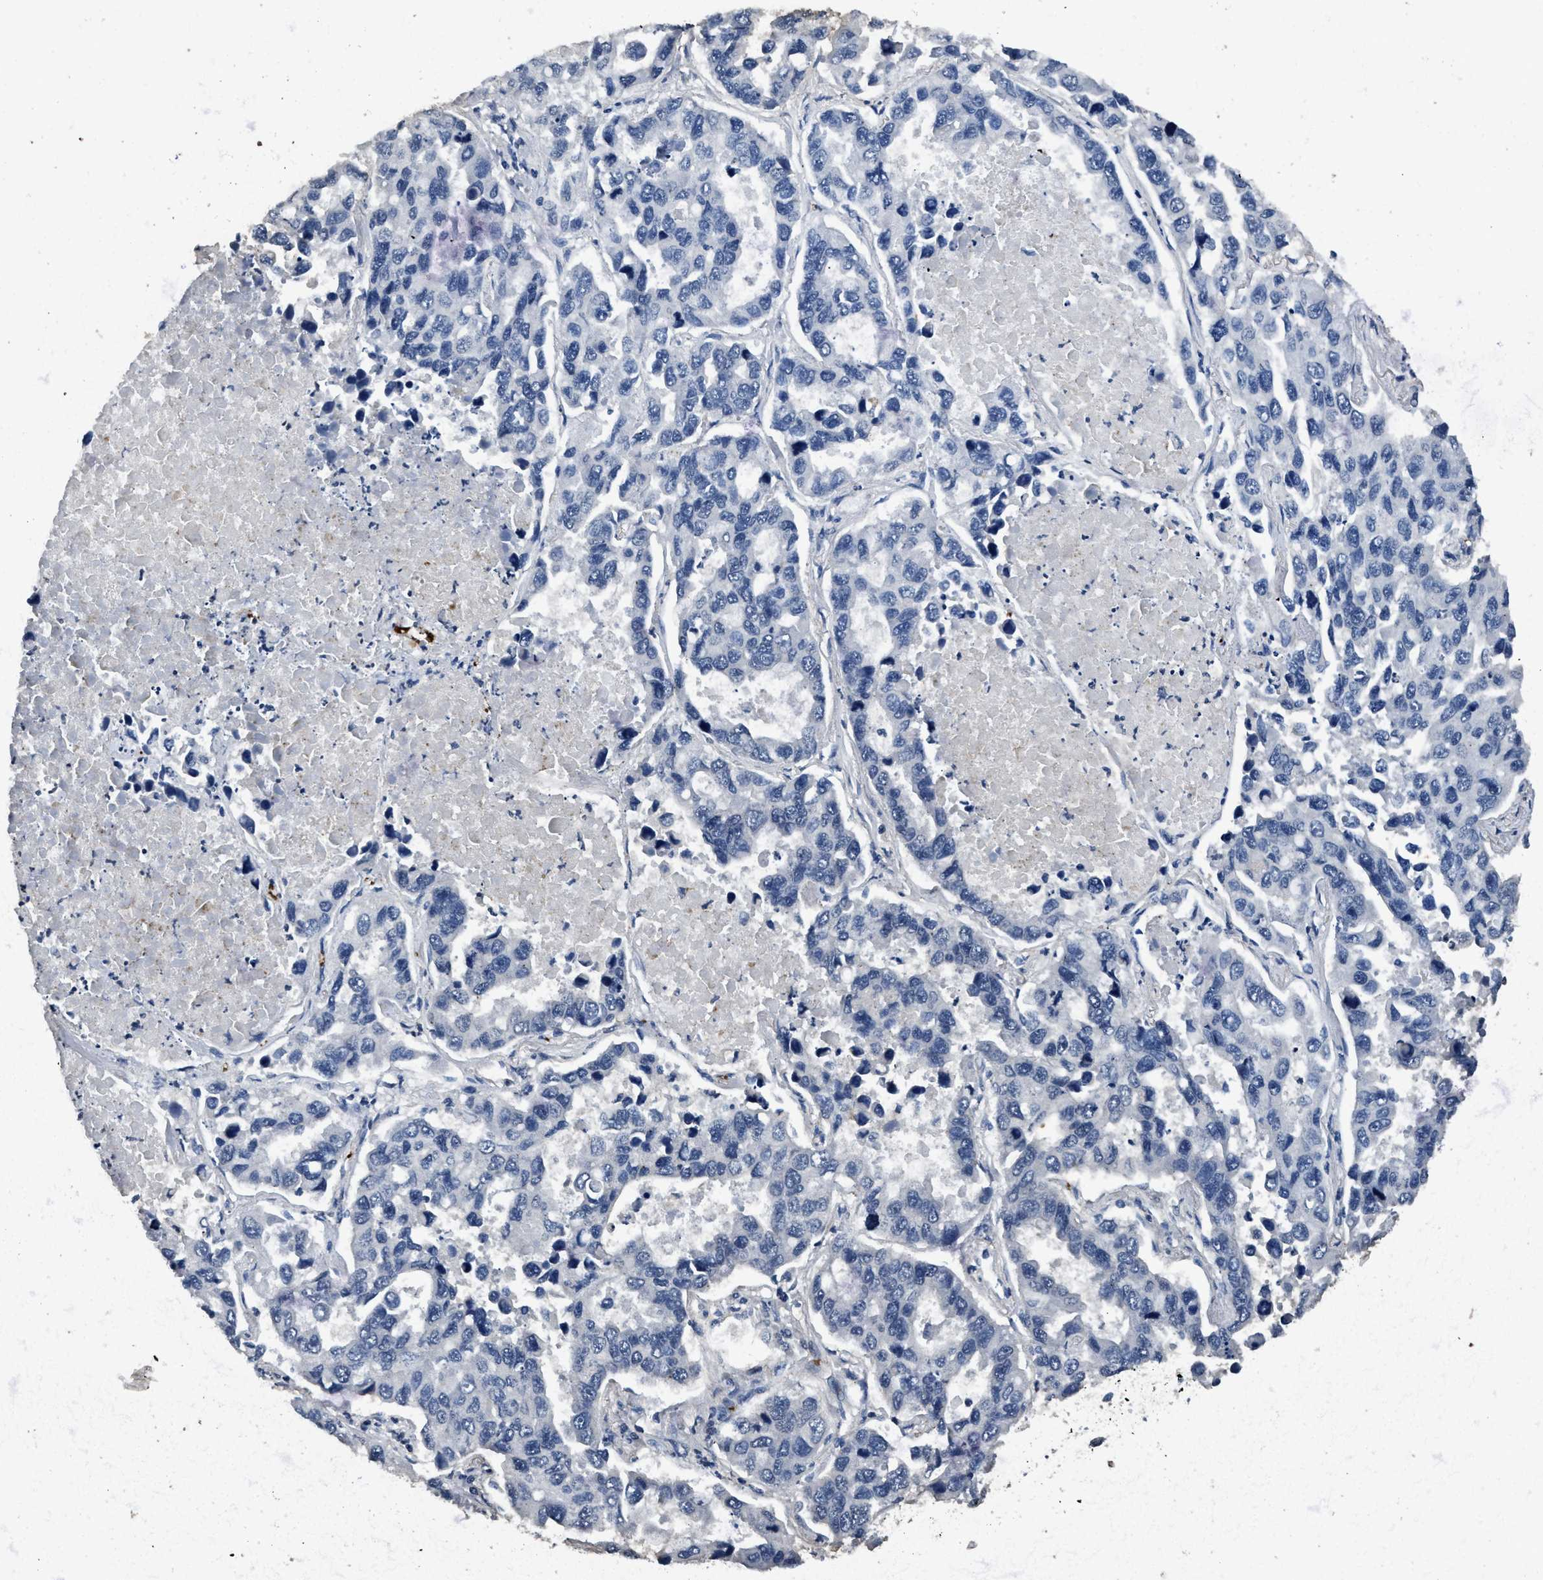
{"staining": {"intensity": "negative", "quantity": "none", "location": "none"}, "tissue": "lung cancer", "cell_type": "Tumor cells", "image_type": "cancer", "snomed": [{"axis": "morphology", "description": "Adenocarcinoma, NOS"}, {"axis": "topography", "description": "Lung"}], "caption": "DAB (3,3'-diaminobenzidine) immunohistochemical staining of human adenocarcinoma (lung) reveals no significant expression in tumor cells.", "gene": "ITGA2B", "patient": {"sex": "male", "age": 64}}